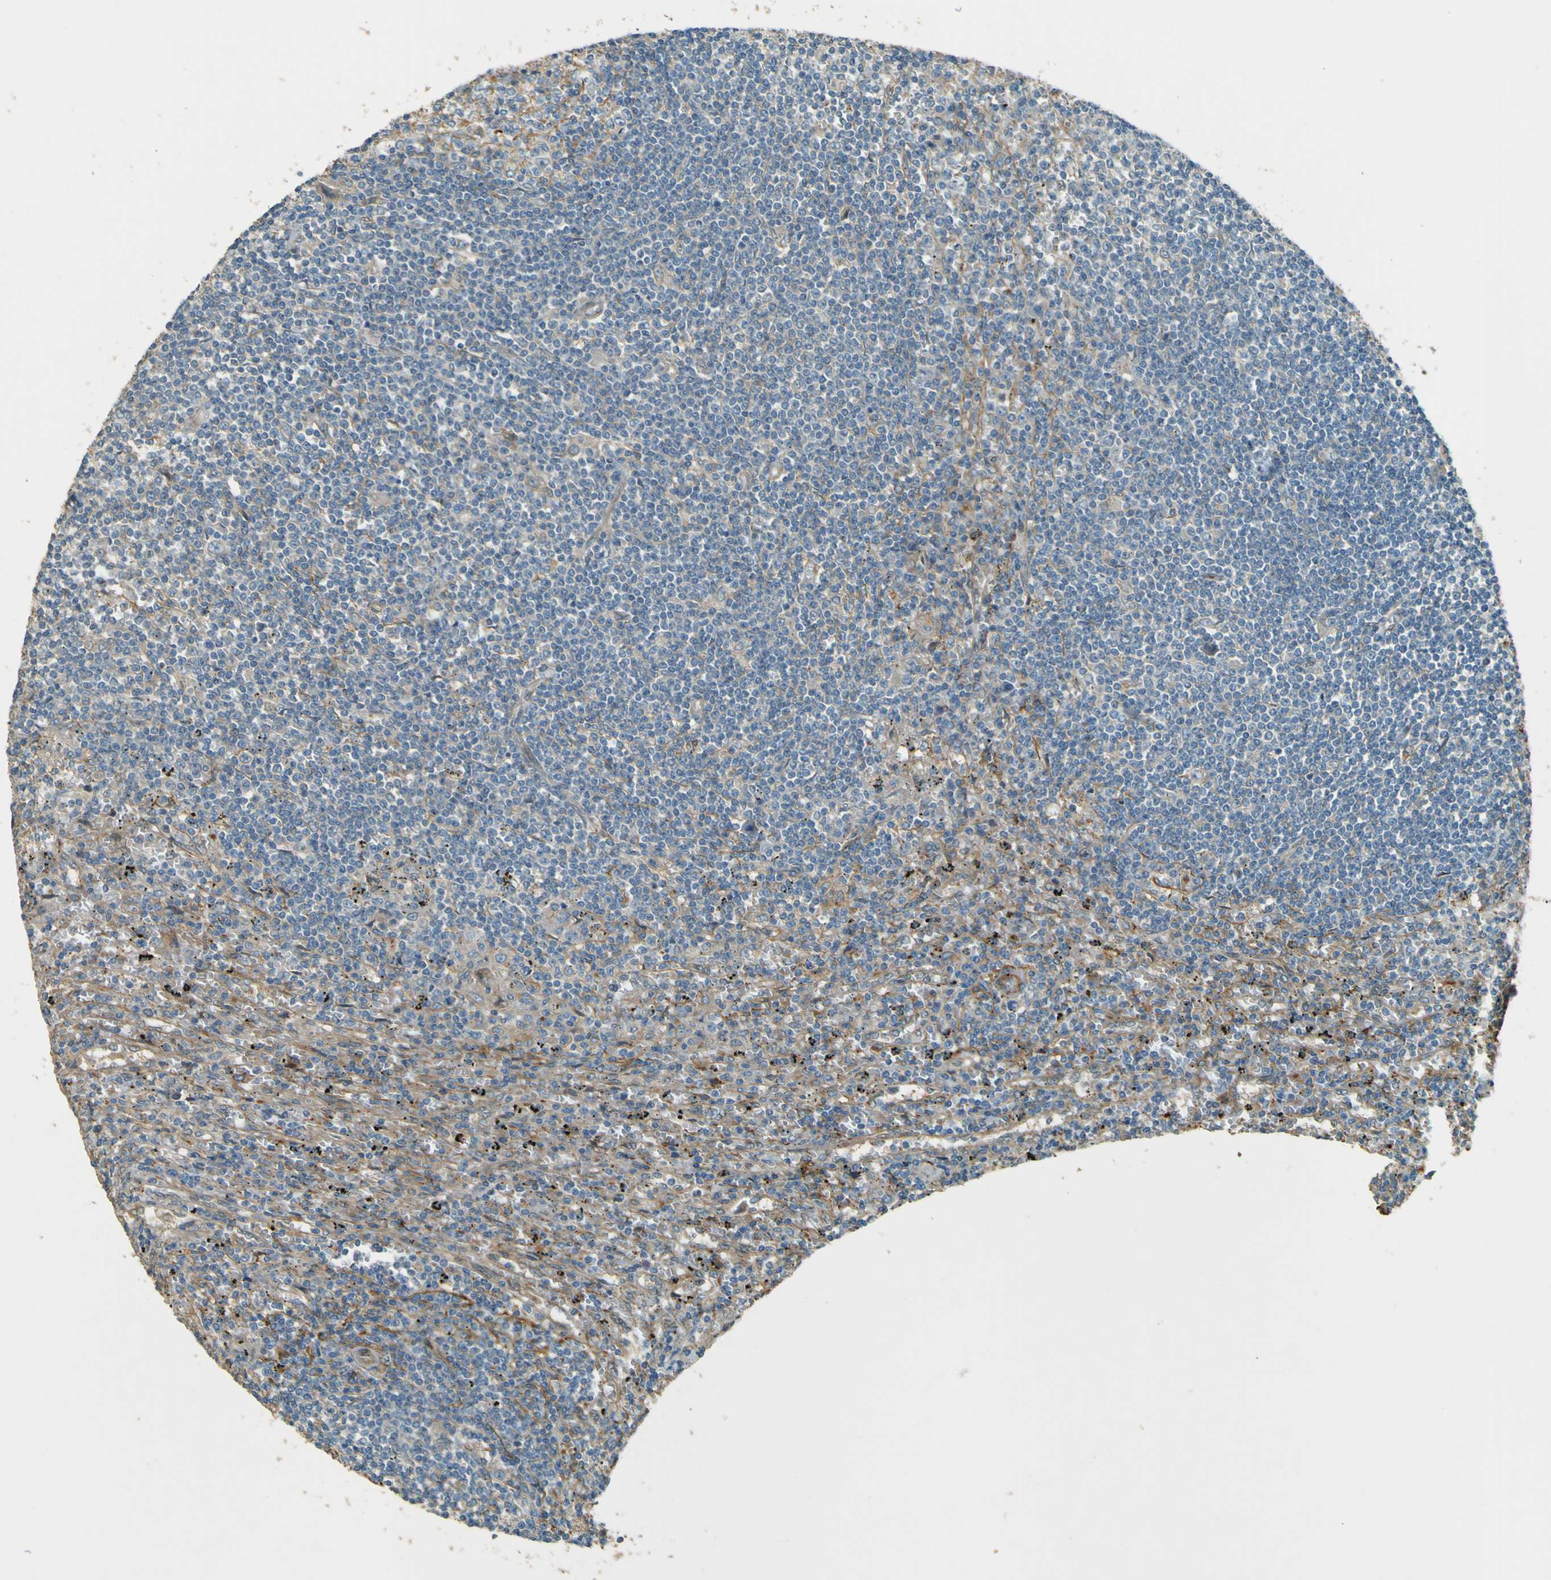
{"staining": {"intensity": "negative", "quantity": "none", "location": "none"}, "tissue": "lymphoma", "cell_type": "Tumor cells", "image_type": "cancer", "snomed": [{"axis": "morphology", "description": "Malignant lymphoma, non-Hodgkin's type, Low grade"}, {"axis": "topography", "description": "Spleen"}], "caption": "High power microscopy photomicrograph of an immunohistochemistry photomicrograph of malignant lymphoma, non-Hodgkin's type (low-grade), revealing no significant expression in tumor cells. The staining is performed using DAB brown chromogen with nuclei counter-stained in using hematoxylin.", "gene": "NEXN", "patient": {"sex": "male", "age": 76}}